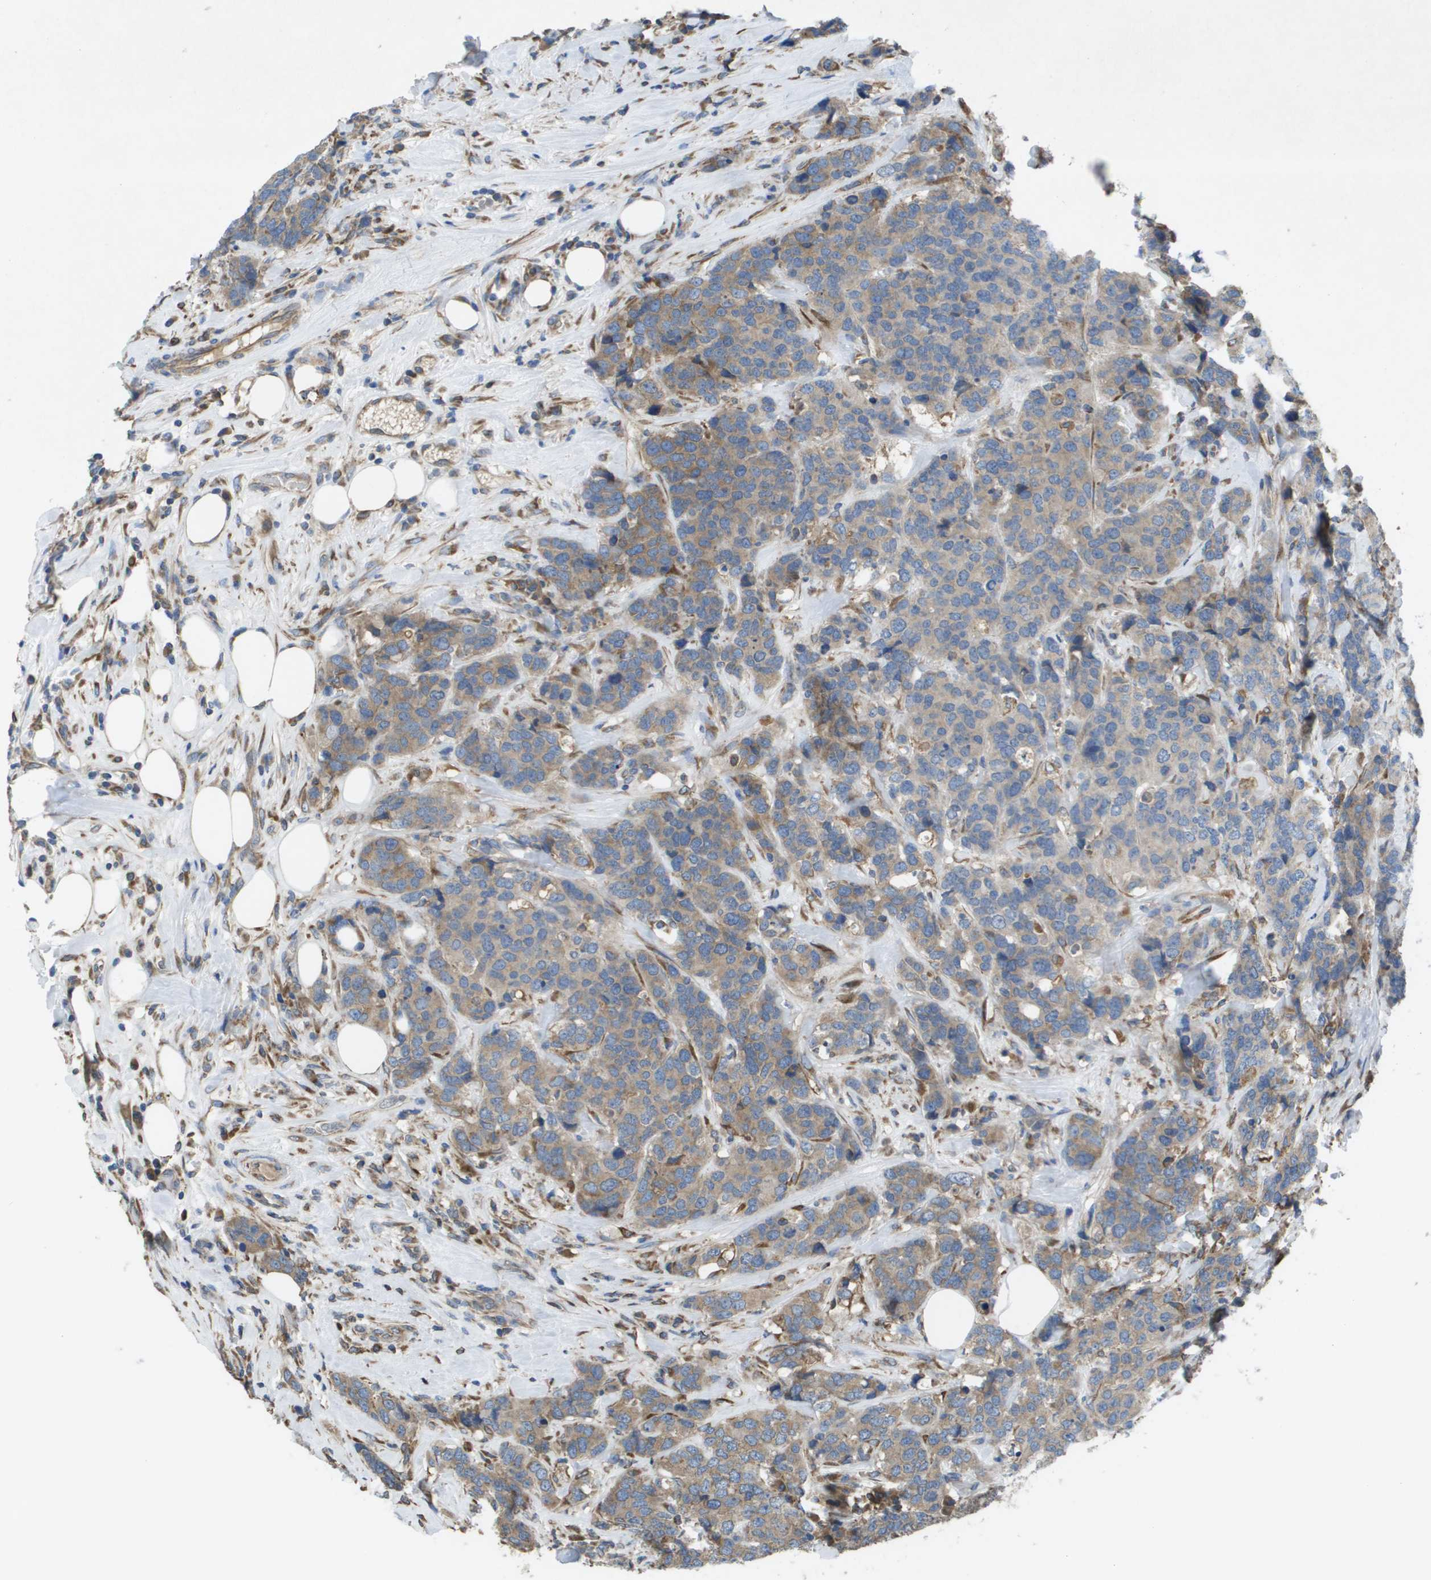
{"staining": {"intensity": "weak", "quantity": ">75%", "location": "cytoplasmic/membranous"}, "tissue": "breast cancer", "cell_type": "Tumor cells", "image_type": "cancer", "snomed": [{"axis": "morphology", "description": "Lobular carcinoma"}, {"axis": "topography", "description": "Breast"}], "caption": "A high-resolution micrograph shows immunohistochemistry staining of breast cancer (lobular carcinoma), which displays weak cytoplasmic/membranous positivity in approximately >75% of tumor cells.", "gene": "CLCN2", "patient": {"sex": "female", "age": 59}}